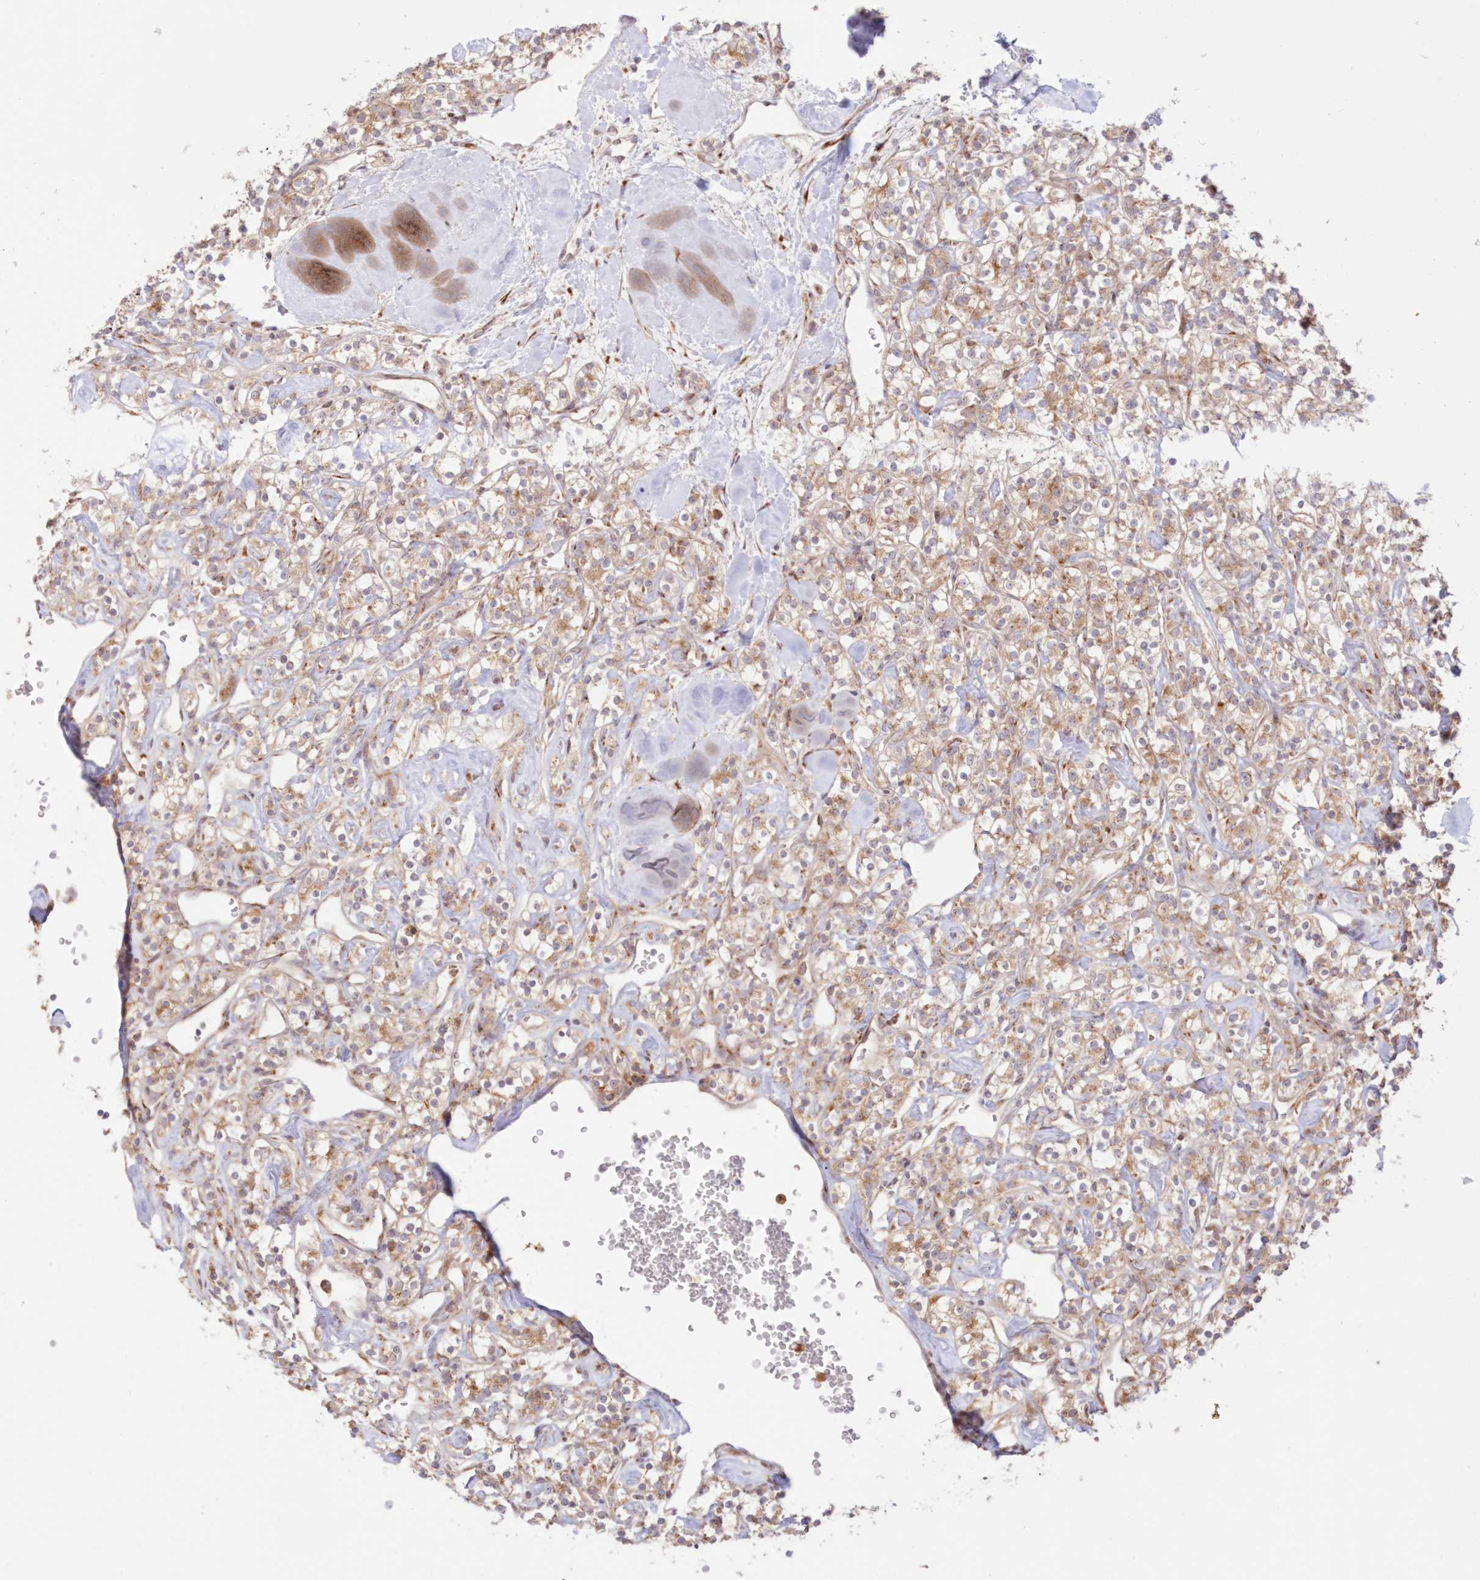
{"staining": {"intensity": "weak", "quantity": ">75%", "location": "cytoplasmic/membranous"}, "tissue": "renal cancer", "cell_type": "Tumor cells", "image_type": "cancer", "snomed": [{"axis": "morphology", "description": "Adenocarcinoma, NOS"}, {"axis": "topography", "description": "Kidney"}], "caption": "There is low levels of weak cytoplasmic/membranous expression in tumor cells of renal cancer (adenocarcinoma), as demonstrated by immunohistochemical staining (brown color).", "gene": "ABCC3", "patient": {"sex": "male", "age": 77}}